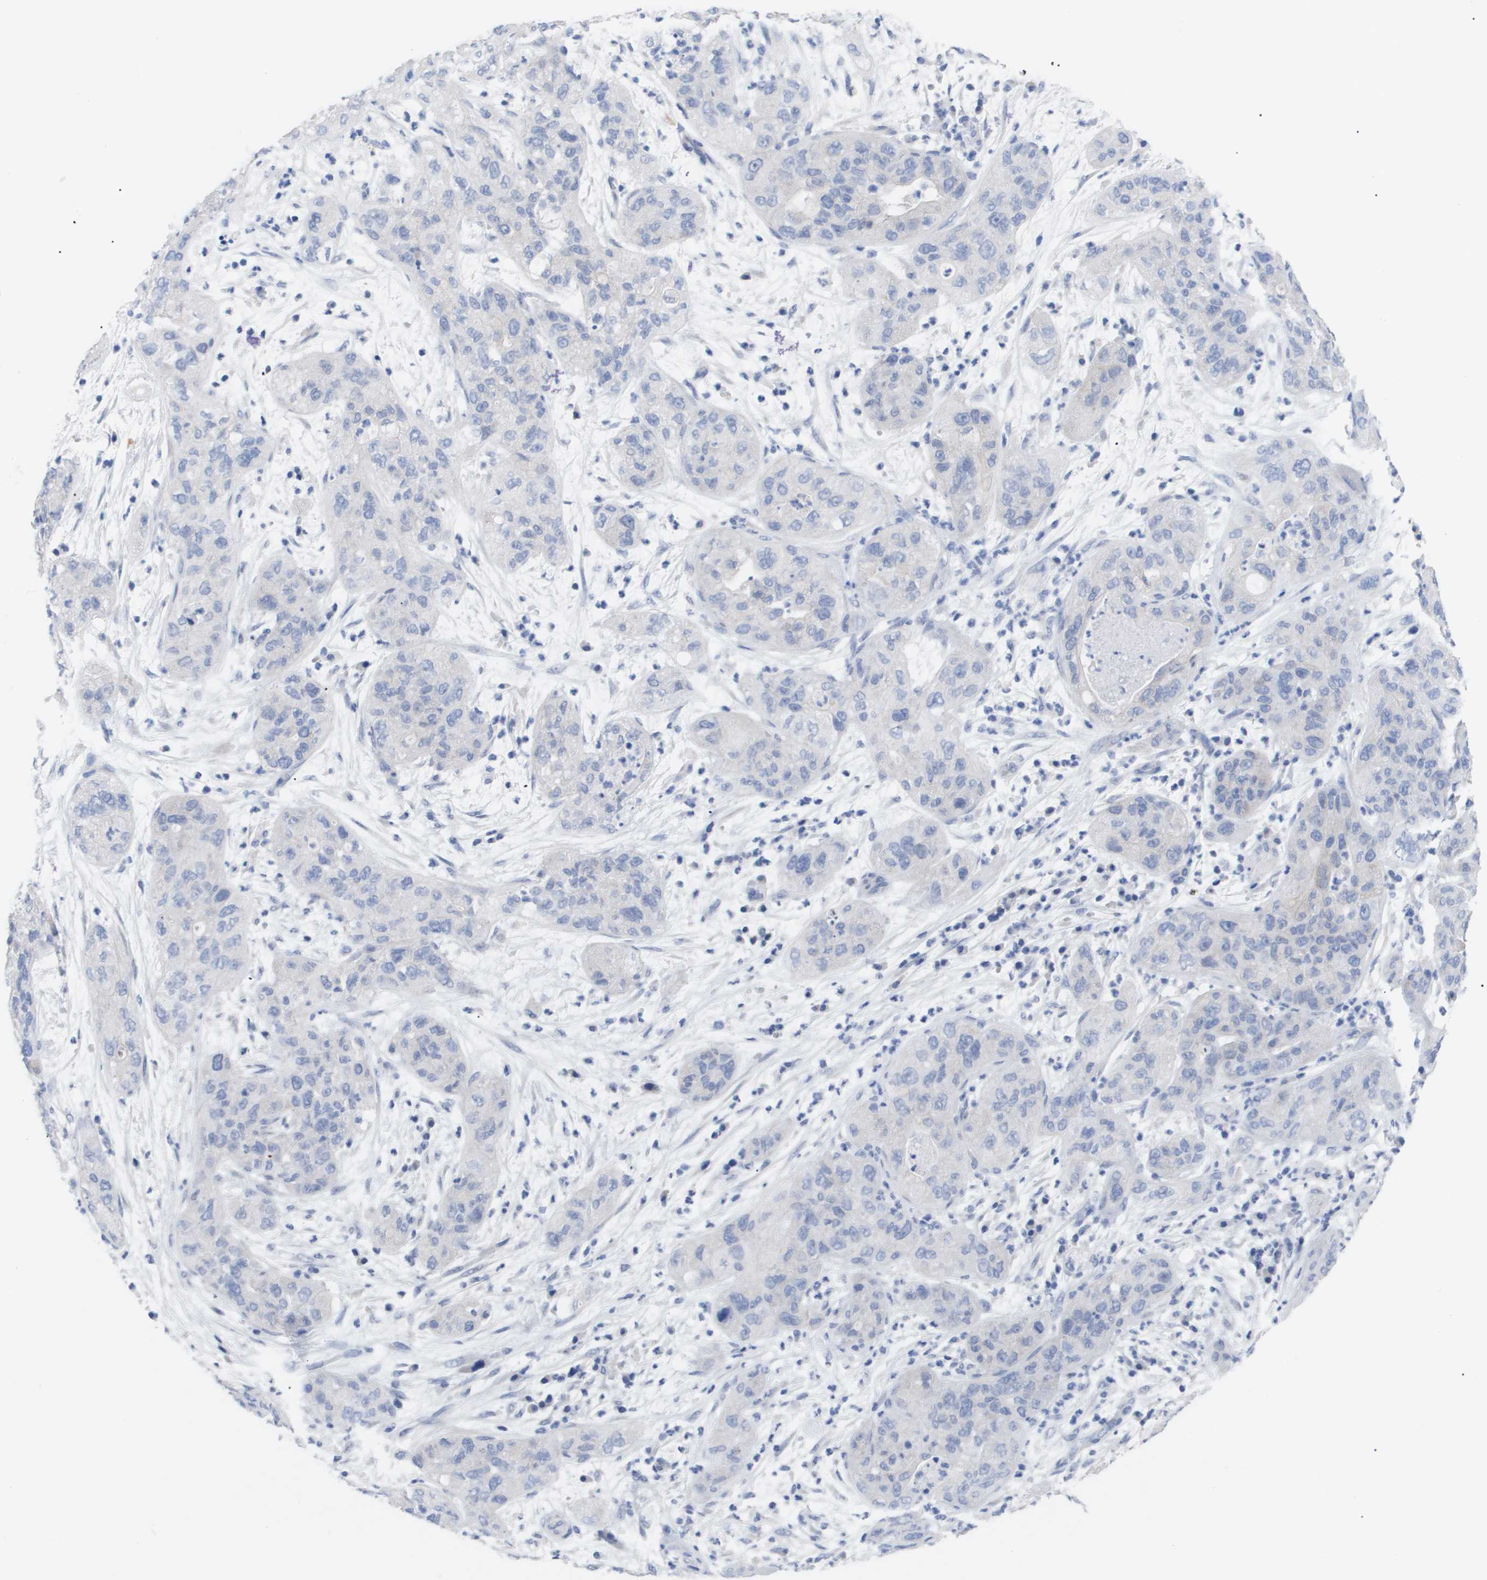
{"staining": {"intensity": "negative", "quantity": "none", "location": "none"}, "tissue": "pancreatic cancer", "cell_type": "Tumor cells", "image_type": "cancer", "snomed": [{"axis": "morphology", "description": "Adenocarcinoma, NOS"}, {"axis": "topography", "description": "Pancreas"}], "caption": "Immunohistochemical staining of human pancreatic adenocarcinoma reveals no significant positivity in tumor cells. (Brightfield microscopy of DAB immunohistochemistry at high magnification).", "gene": "CAV3", "patient": {"sex": "female", "age": 78}}